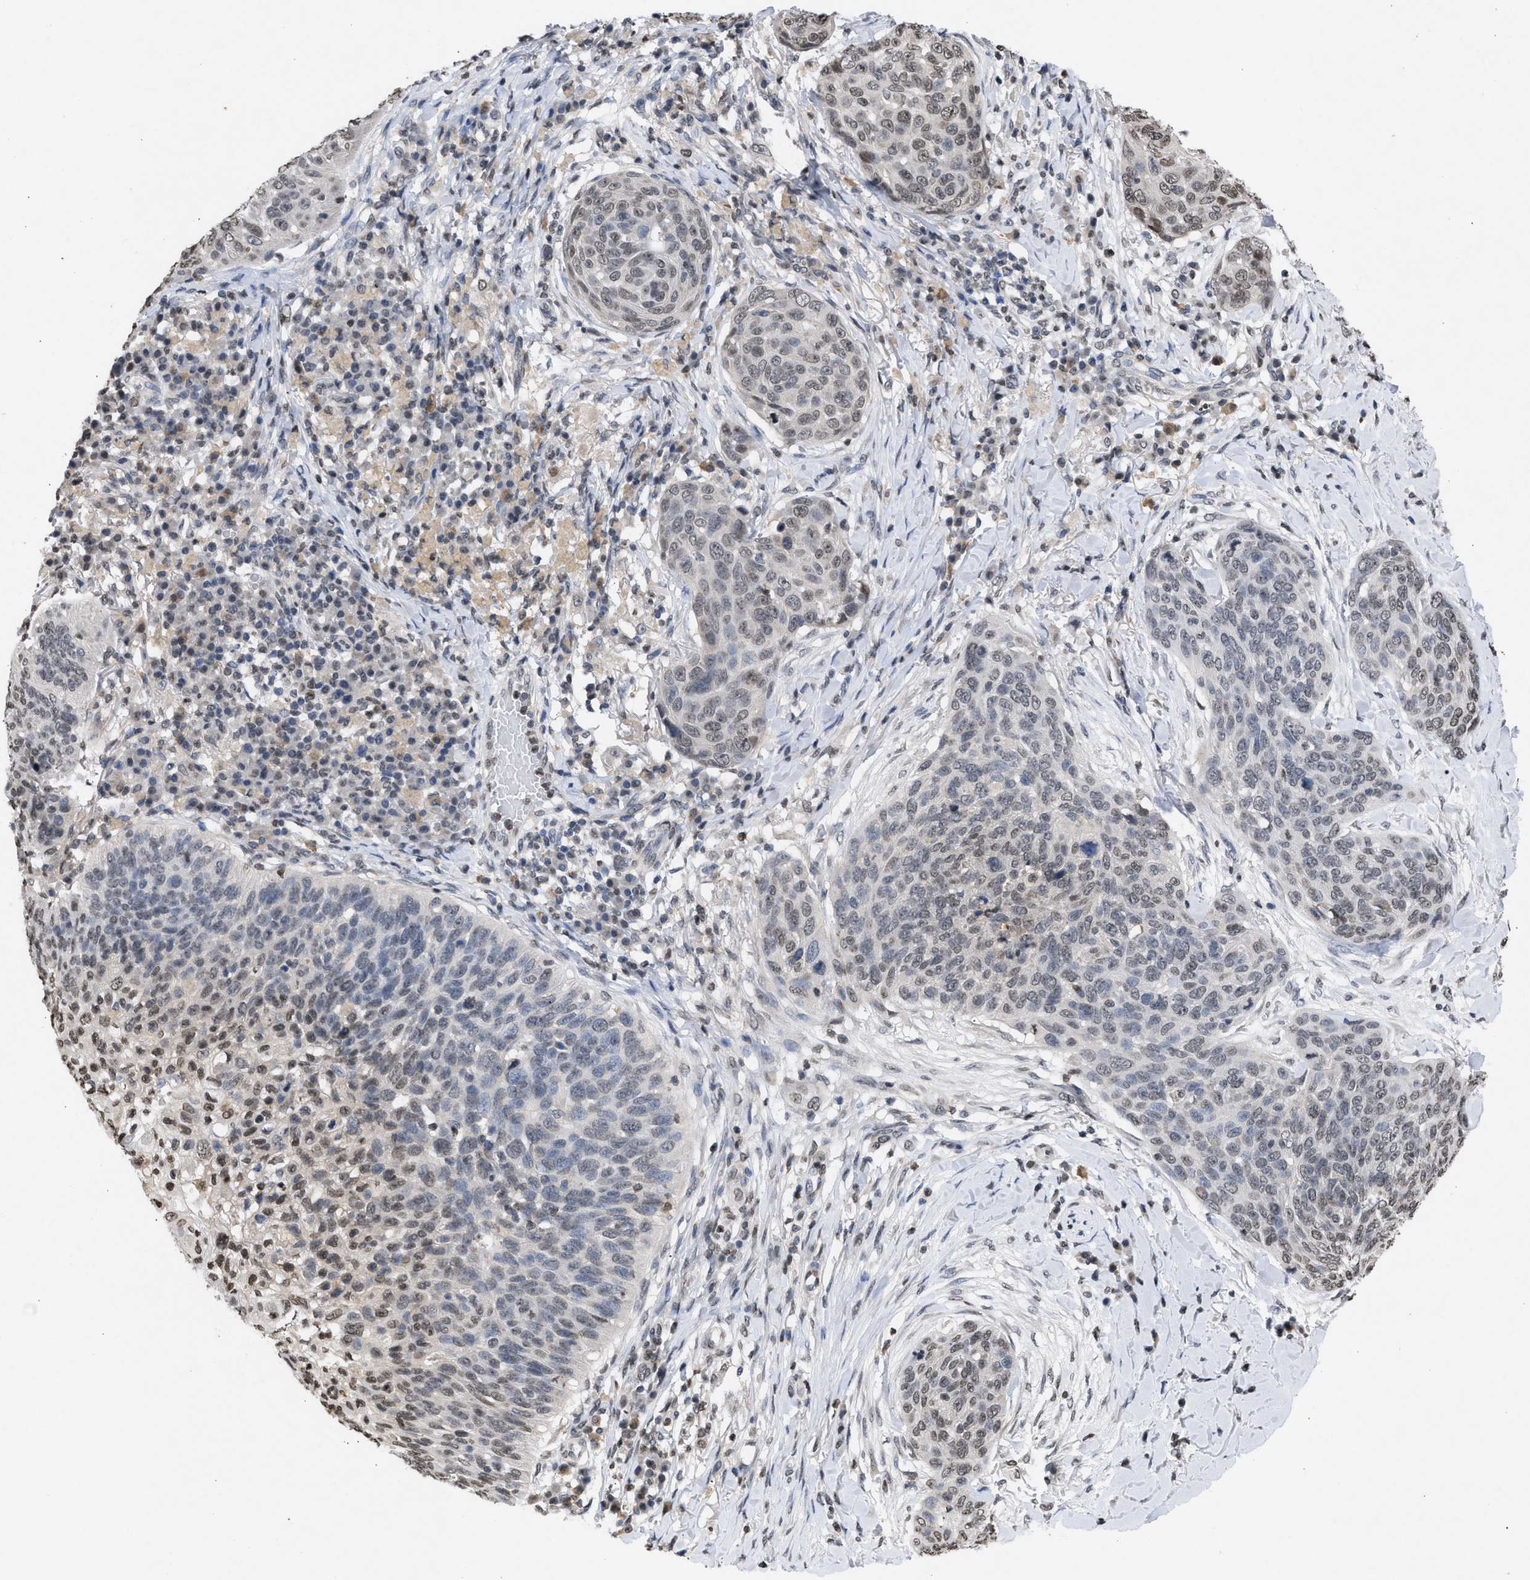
{"staining": {"intensity": "weak", "quantity": "25%-75%", "location": "nuclear"}, "tissue": "skin cancer", "cell_type": "Tumor cells", "image_type": "cancer", "snomed": [{"axis": "morphology", "description": "Squamous cell carcinoma in situ, NOS"}, {"axis": "morphology", "description": "Squamous cell carcinoma, NOS"}, {"axis": "topography", "description": "Skin"}], "caption": "An image of skin cancer (squamous cell carcinoma) stained for a protein shows weak nuclear brown staining in tumor cells.", "gene": "NUP35", "patient": {"sex": "male", "age": 93}}